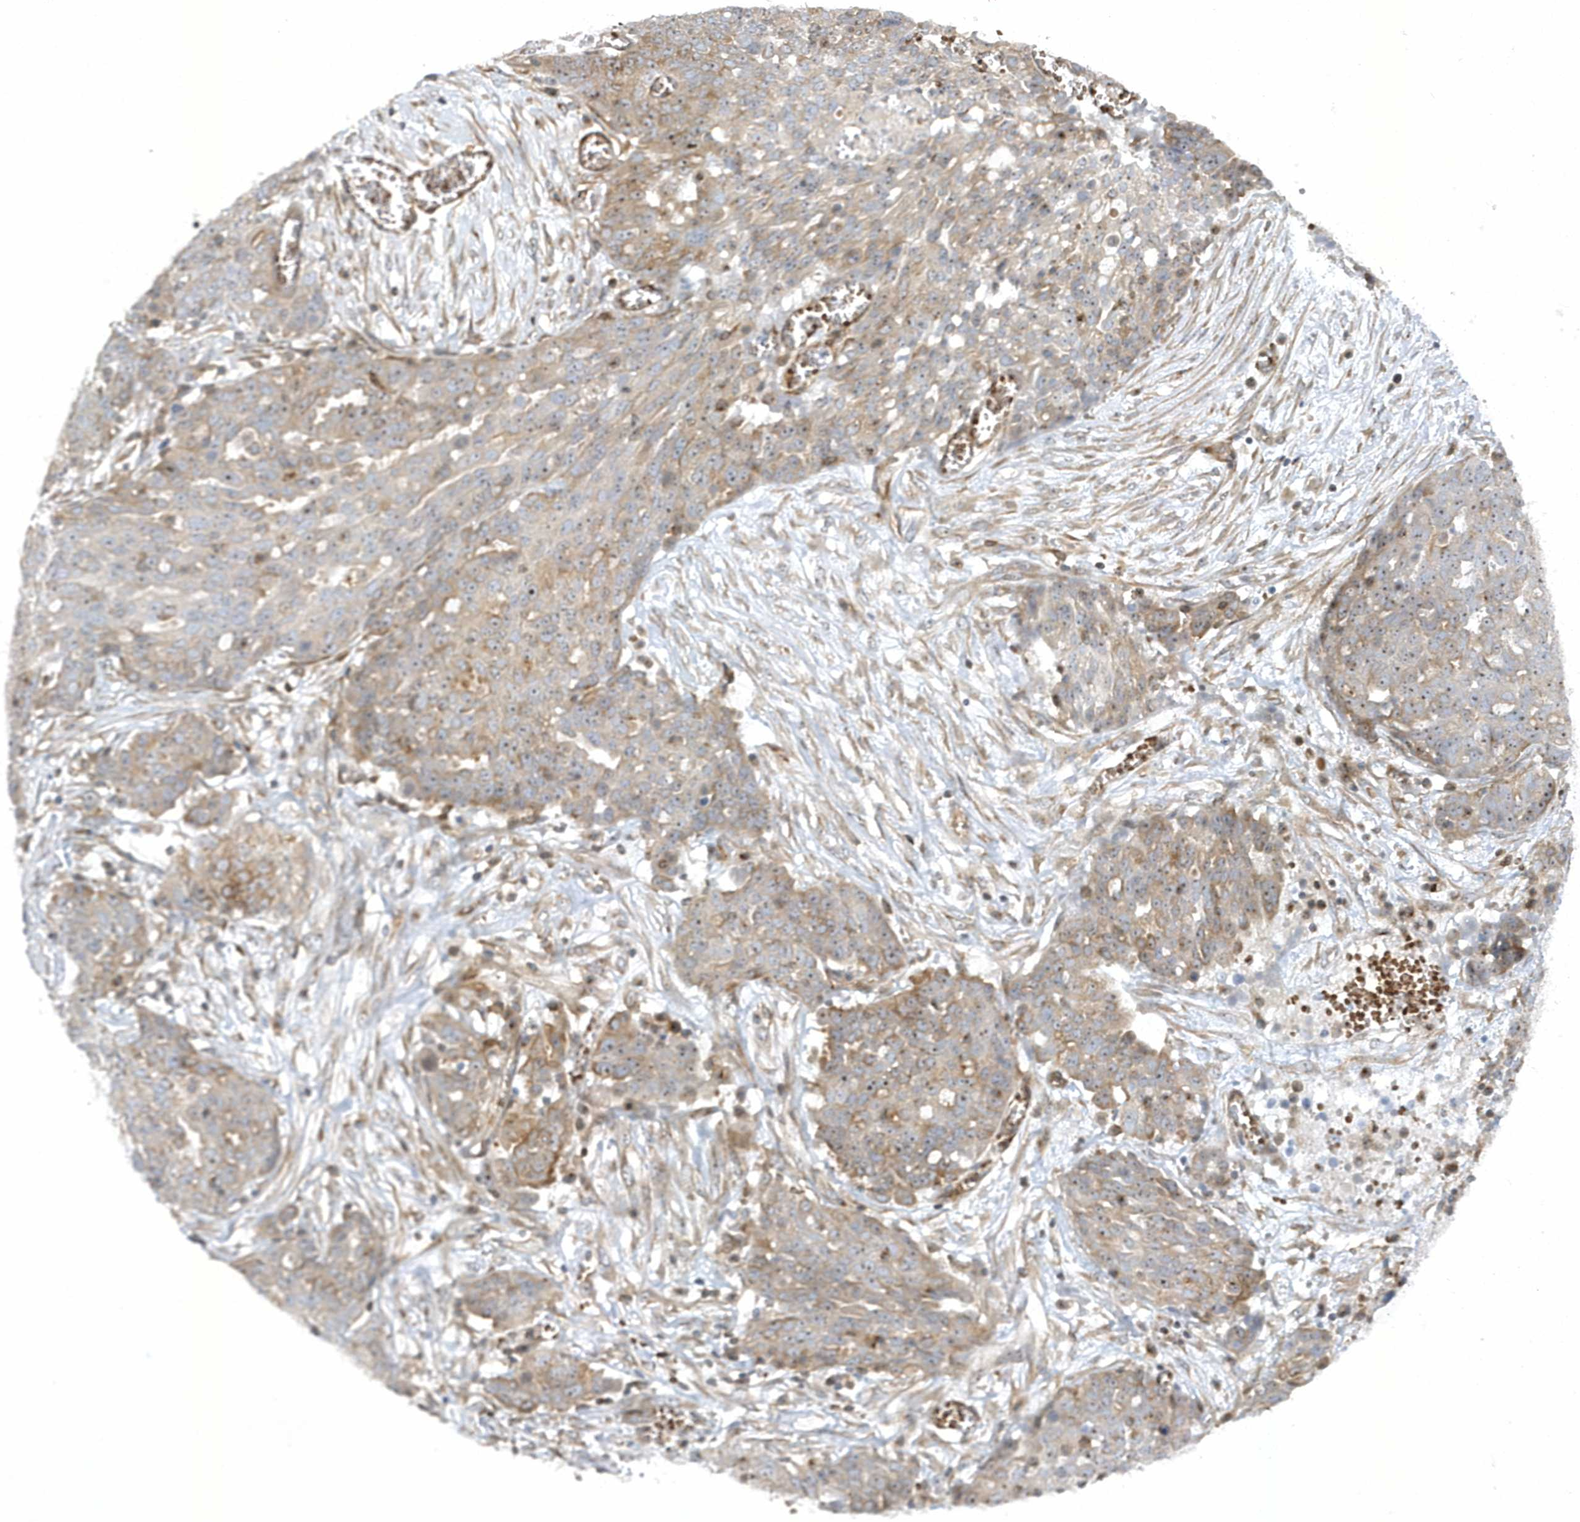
{"staining": {"intensity": "moderate", "quantity": "<25%", "location": "cytoplasmic/membranous,nuclear"}, "tissue": "ovarian cancer", "cell_type": "Tumor cells", "image_type": "cancer", "snomed": [{"axis": "morphology", "description": "Cystadenocarcinoma, serous, NOS"}, {"axis": "topography", "description": "Soft tissue"}, {"axis": "topography", "description": "Ovary"}], "caption": "An immunohistochemistry image of neoplastic tissue is shown. Protein staining in brown shows moderate cytoplasmic/membranous and nuclear positivity in ovarian serous cystadenocarcinoma within tumor cells. (Brightfield microscopy of DAB IHC at high magnification).", "gene": "MAP7D3", "patient": {"sex": "female", "age": 57}}